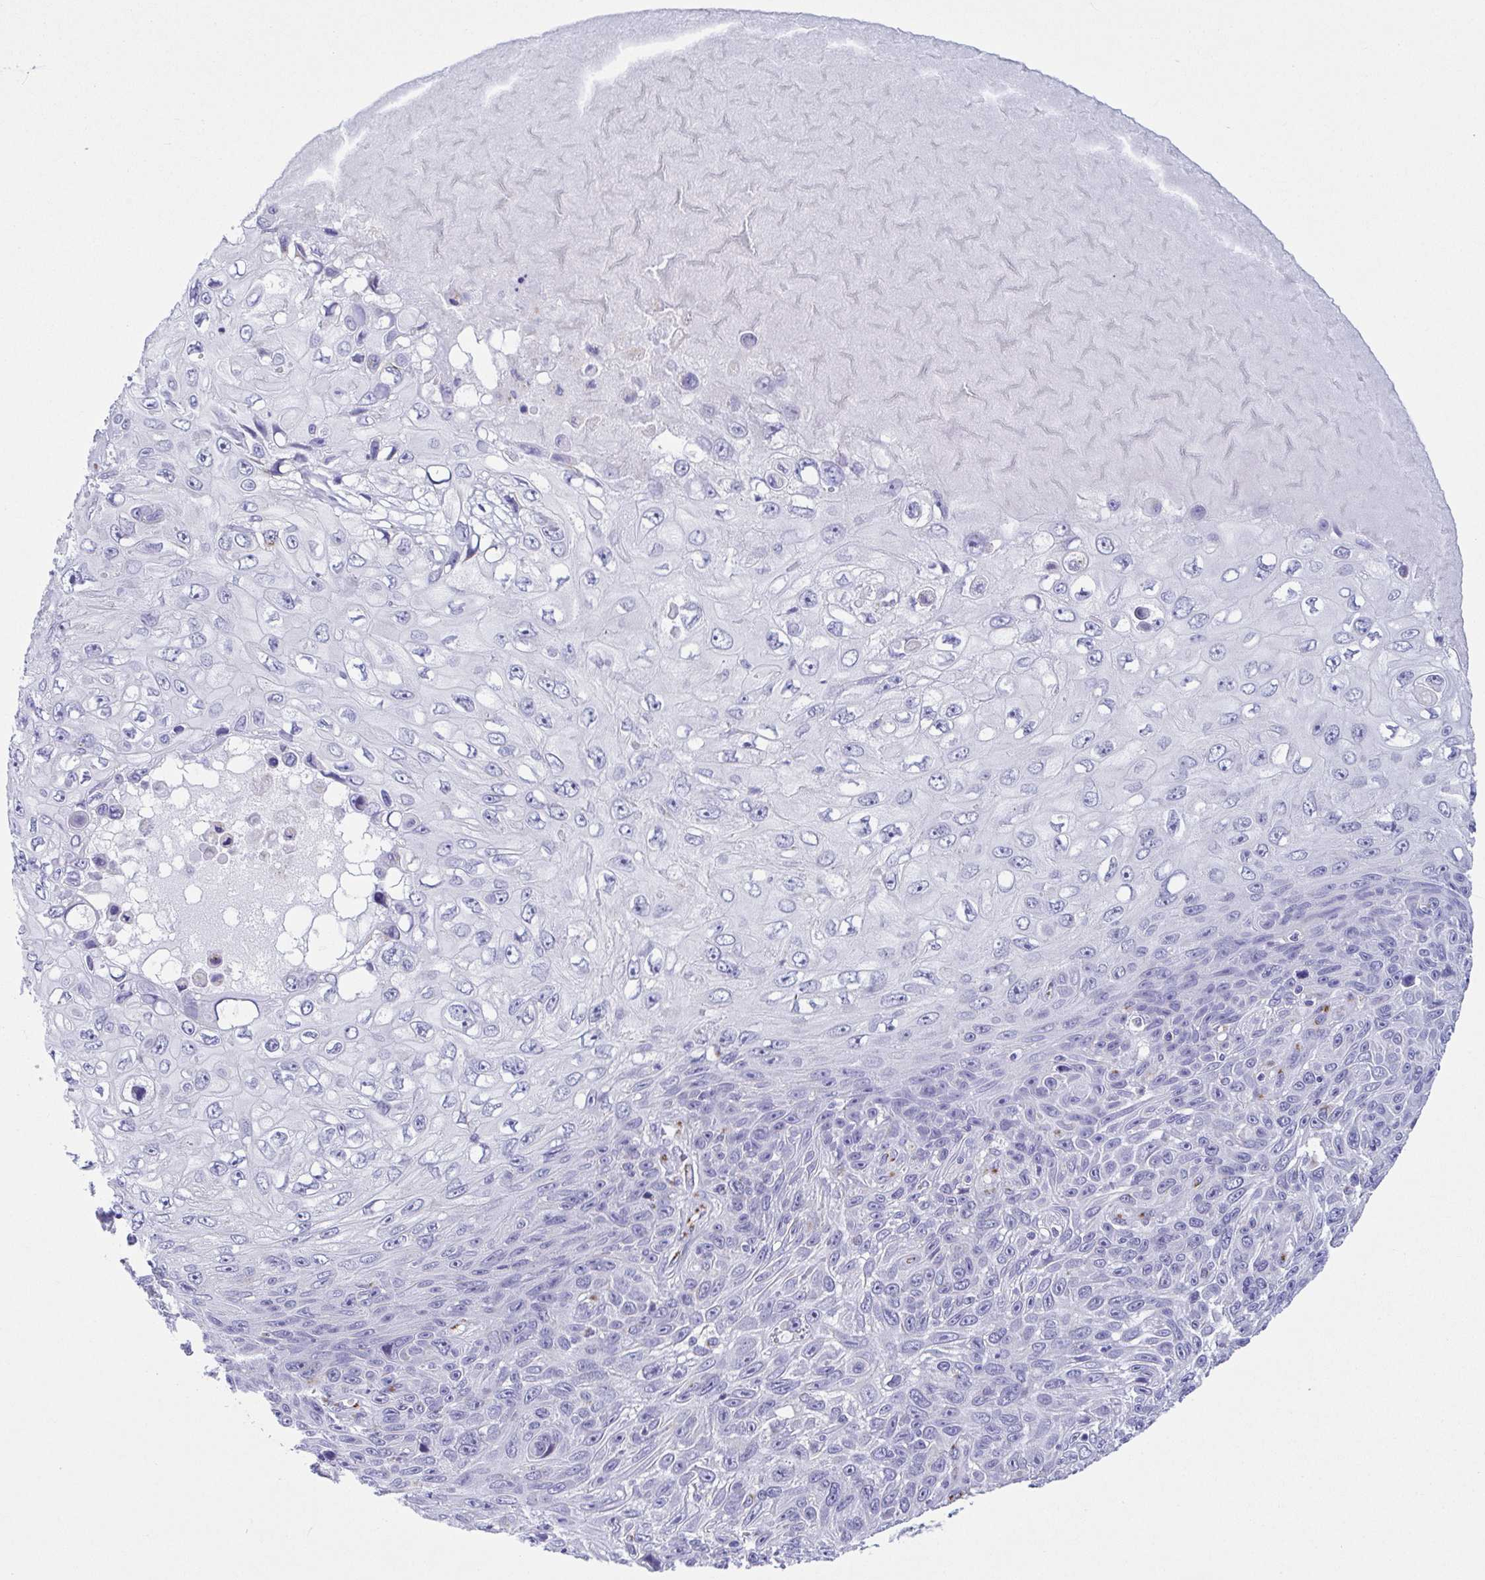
{"staining": {"intensity": "negative", "quantity": "none", "location": "none"}, "tissue": "skin cancer", "cell_type": "Tumor cells", "image_type": "cancer", "snomed": [{"axis": "morphology", "description": "Squamous cell carcinoma, NOS"}, {"axis": "topography", "description": "Skin"}], "caption": "This is an immunohistochemistry (IHC) image of skin cancer. There is no expression in tumor cells.", "gene": "SULT1B1", "patient": {"sex": "male", "age": 82}}